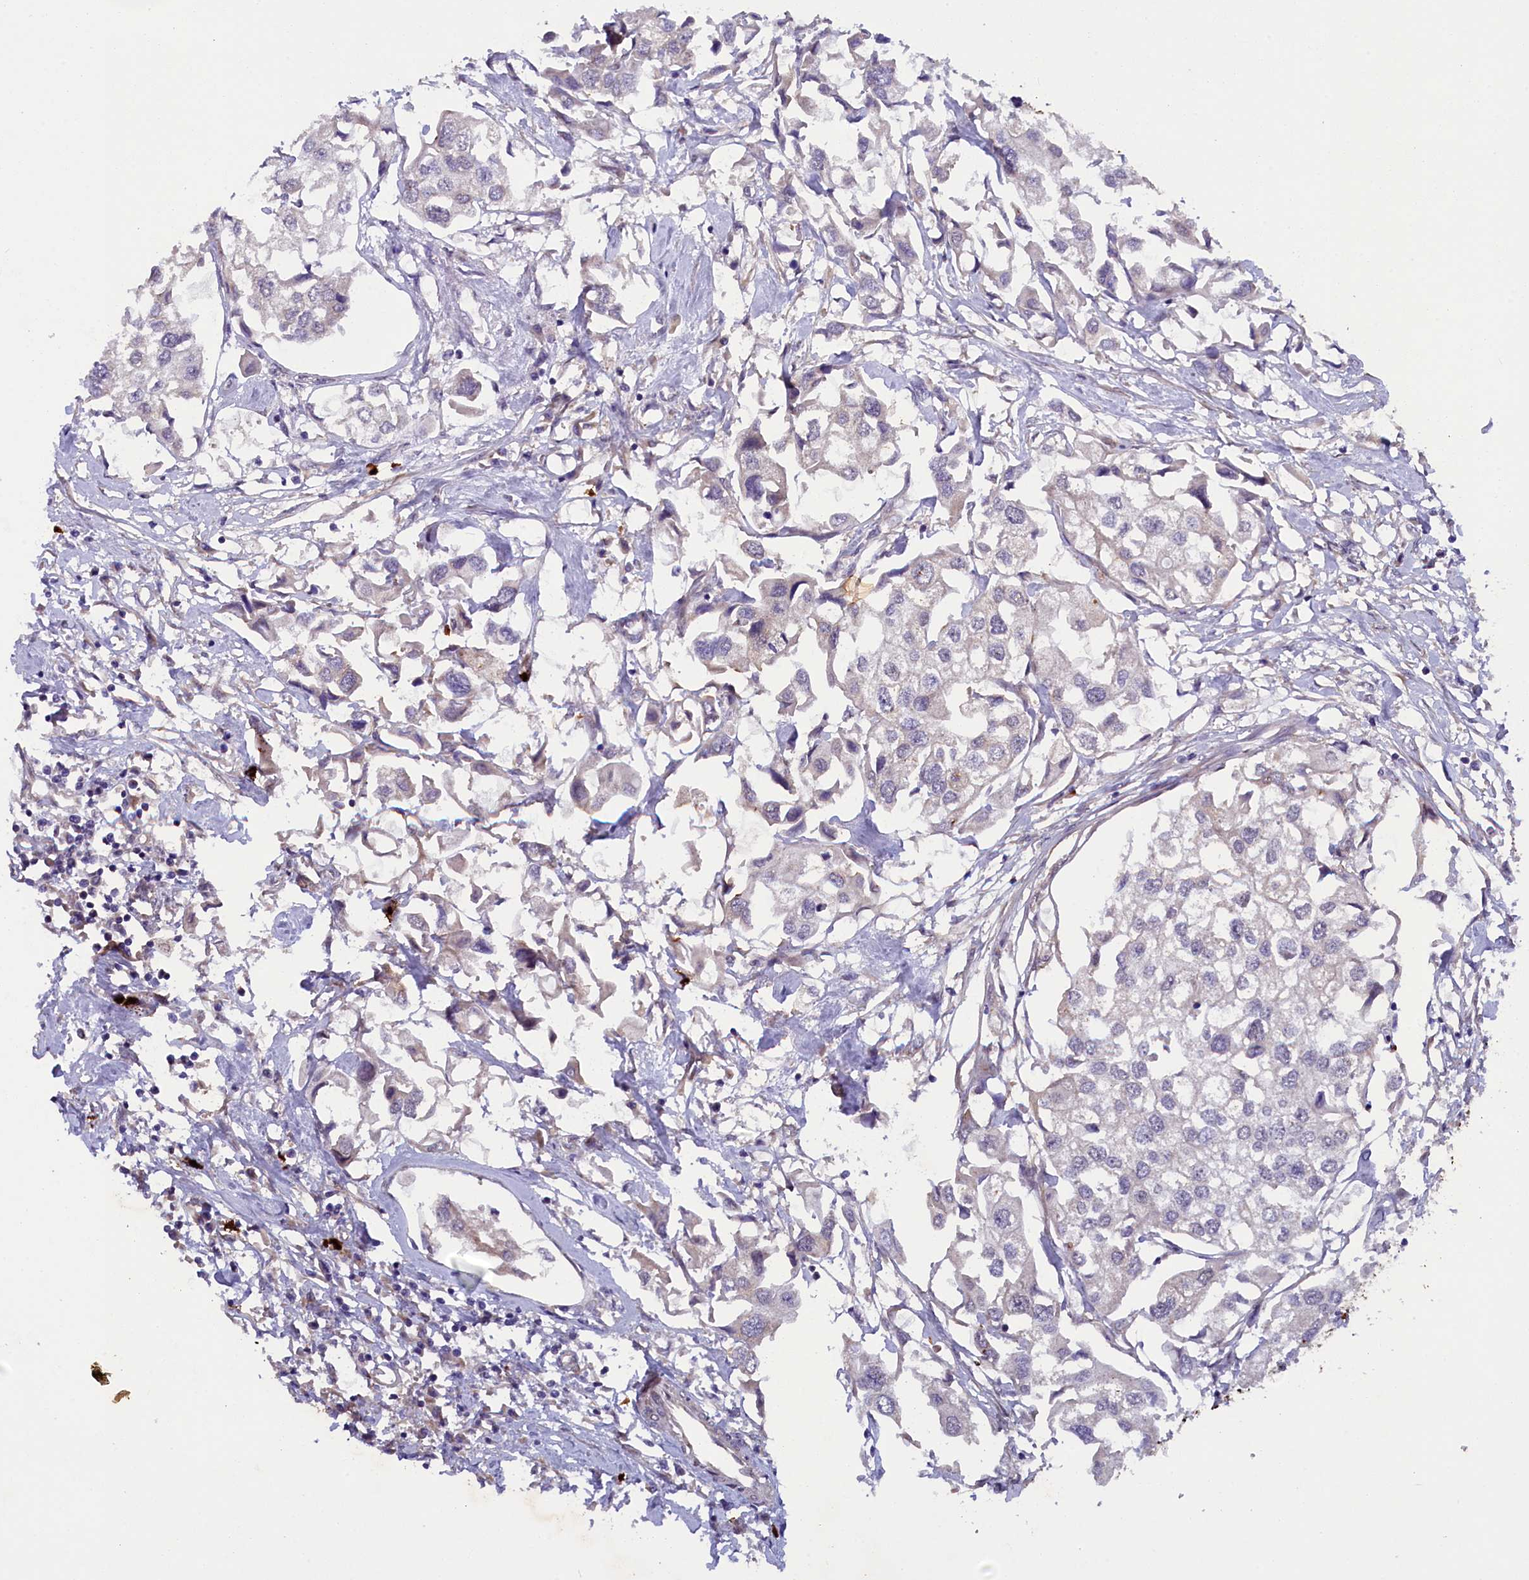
{"staining": {"intensity": "negative", "quantity": "none", "location": "none"}, "tissue": "urothelial cancer", "cell_type": "Tumor cells", "image_type": "cancer", "snomed": [{"axis": "morphology", "description": "Urothelial carcinoma, High grade"}, {"axis": "topography", "description": "Urinary bladder"}], "caption": "An immunohistochemistry histopathology image of urothelial carcinoma (high-grade) is shown. There is no staining in tumor cells of urothelial carcinoma (high-grade).", "gene": "CCDC9B", "patient": {"sex": "male", "age": 64}}